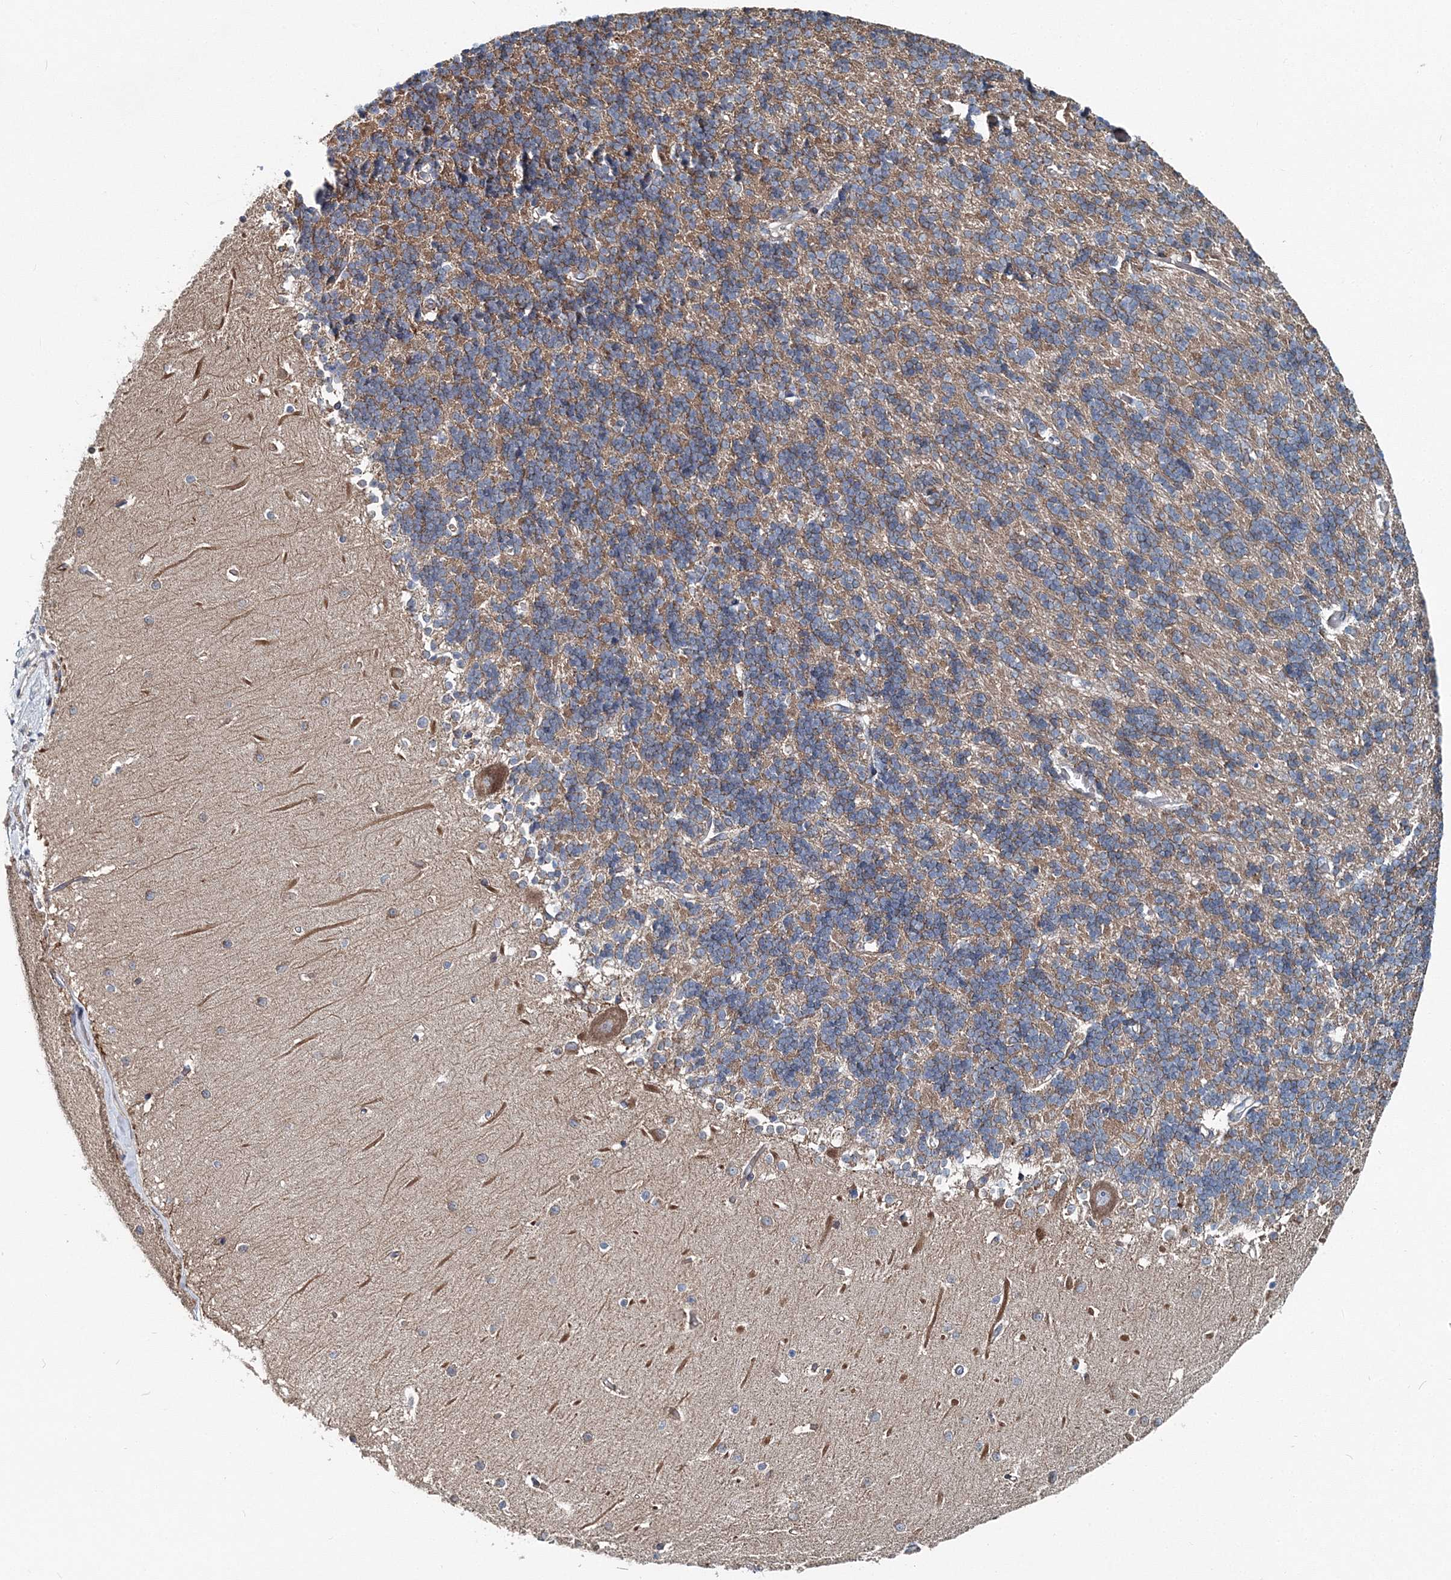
{"staining": {"intensity": "moderate", "quantity": "25%-75%", "location": "cytoplasmic/membranous"}, "tissue": "cerebellum", "cell_type": "Cells in granular layer", "image_type": "normal", "snomed": [{"axis": "morphology", "description": "Normal tissue, NOS"}, {"axis": "topography", "description": "Cerebellum"}], "caption": "Immunohistochemical staining of benign cerebellum displays medium levels of moderate cytoplasmic/membranous staining in about 25%-75% of cells in granular layer.", "gene": "MPHOSPH9", "patient": {"sex": "male", "age": 37}}